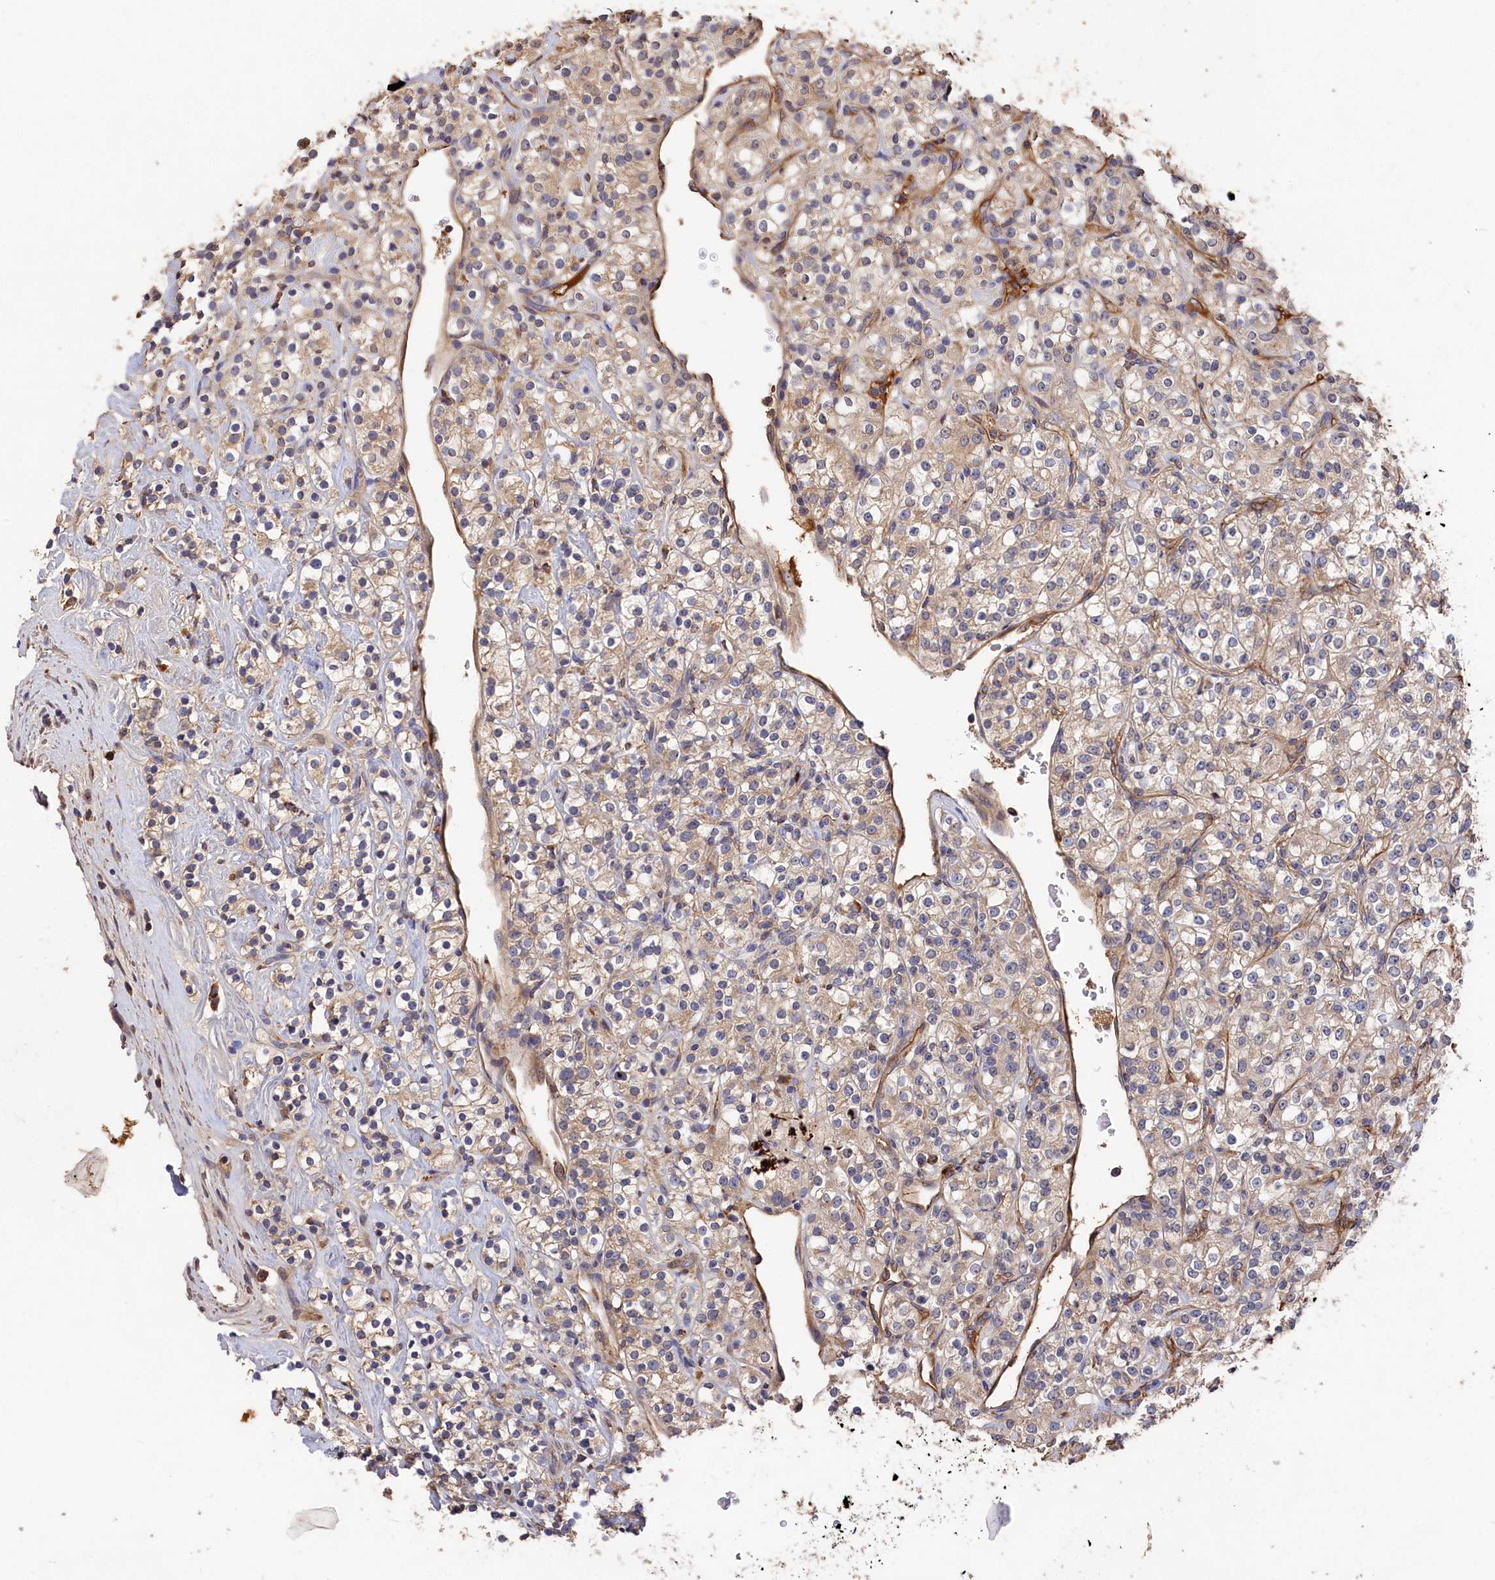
{"staining": {"intensity": "weak", "quantity": "<25%", "location": "cytoplasmic/membranous"}, "tissue": "renal cancer", "cell_type": "Tumor cells", "image_type": "cancer", "snomed": [{"axis": "morphology", "description": "Adenocarcinoma, NOS"}, {"axis": "topography", "description": "Kidney"}], "caption": "Renal adenocarcinoma was stained to show a protein in brown. There is no significant staining in tumor cells.", "gene": "DHRS11", "patient": {"sex": "male", "age": 77}}